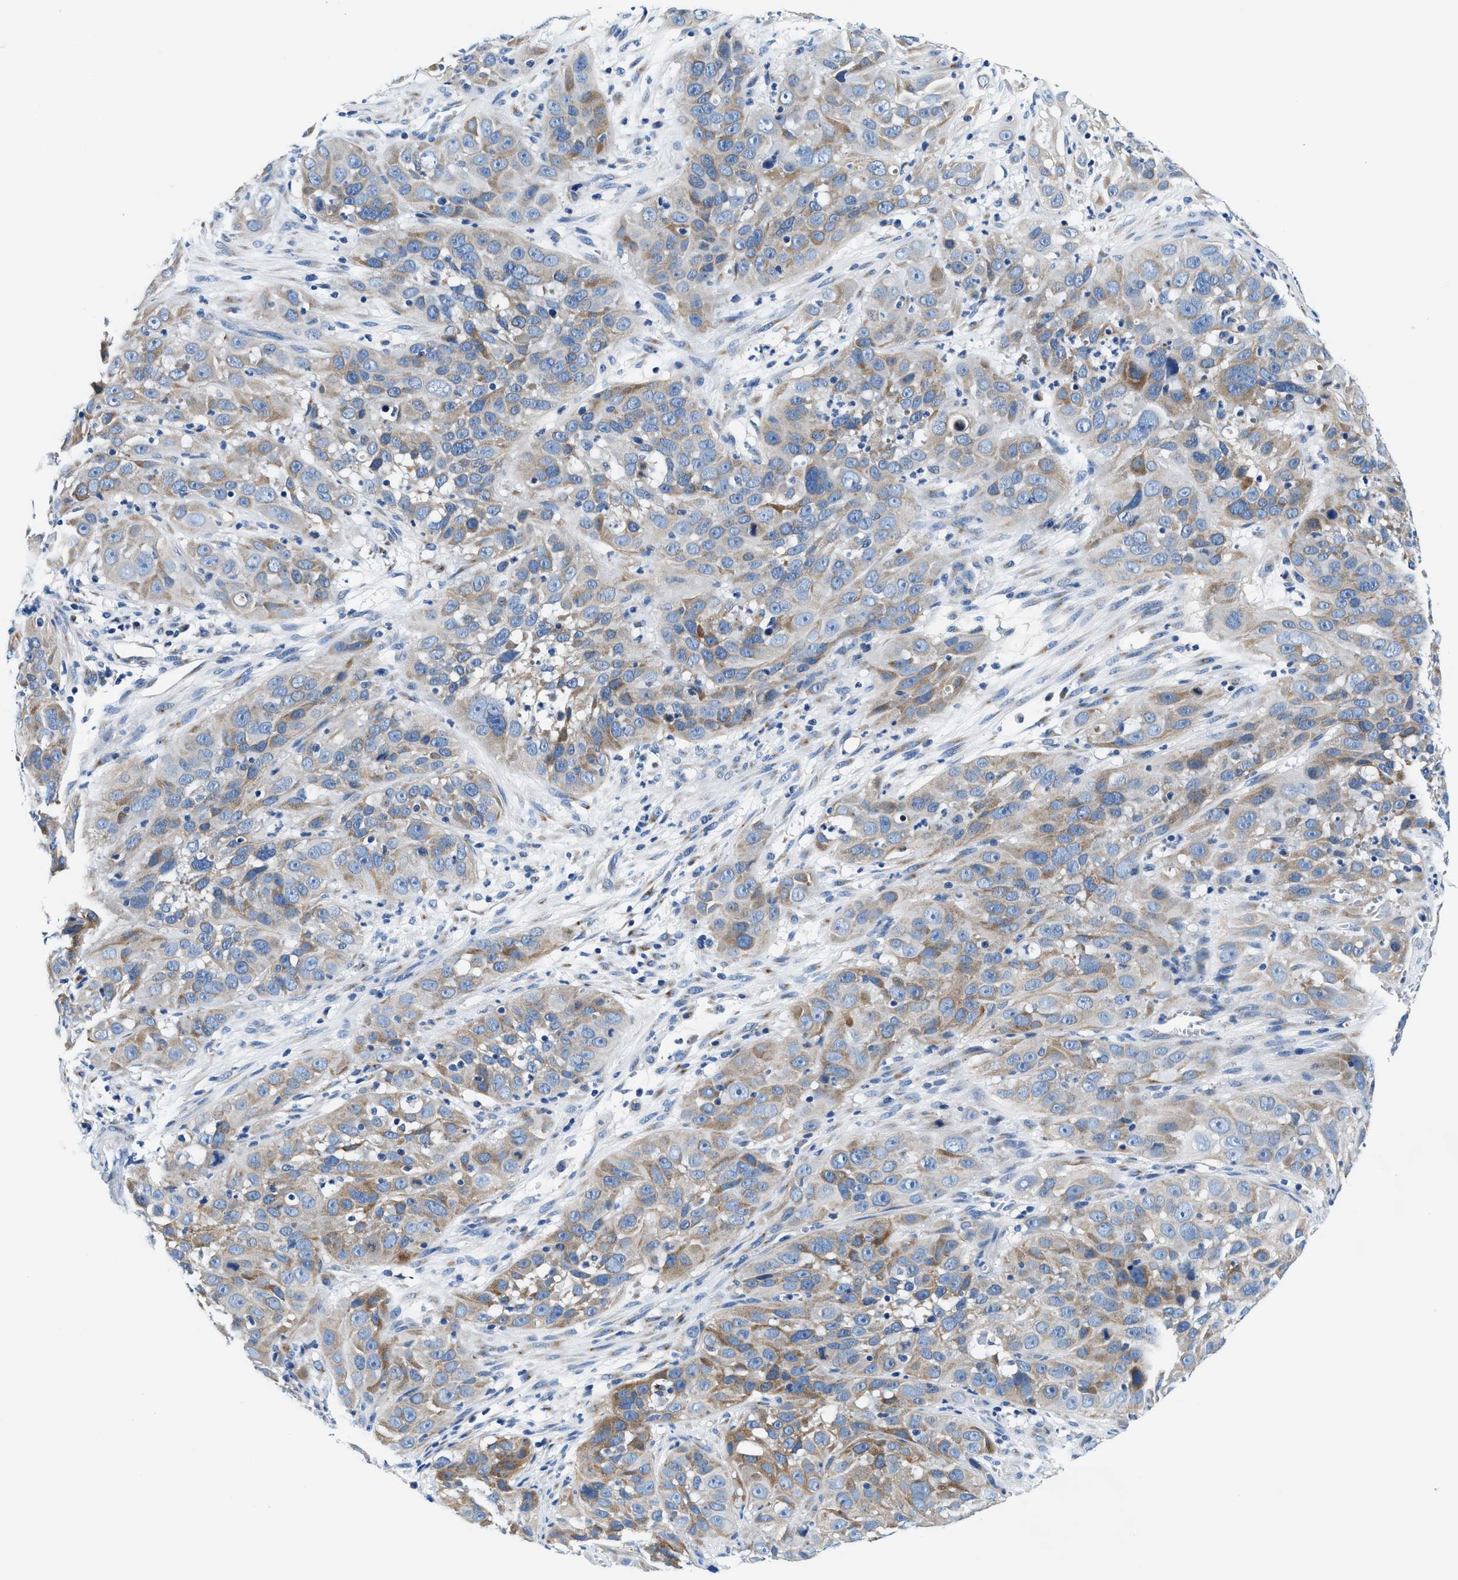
{"staining": {"intensity": "moderate", "quantity": "25%-75%", "location": "cytoplasmic/membranous"}, "tissue": "cervical cancer", "cell_type": "Tumor cells", "image_type": "cancer", "snomed": [{"axis": "morphology", "description": "Squamous cell carcinoma, NOS"}, {"axis": "topography", "description": "Cervix"}], "caption": "Immunohistochemistry micrograph of neoplastic tissue: cervical cancer stained using immunohistochemistry (IHC) displays medium levels of moderate protein expression localized specifically in the cytoplasmic/membranous of tumor cells, appearing as a cytoplasmic/membranous brown color.", "gene": "VPS53", "patient": {"sex": "female", "age": 32}}